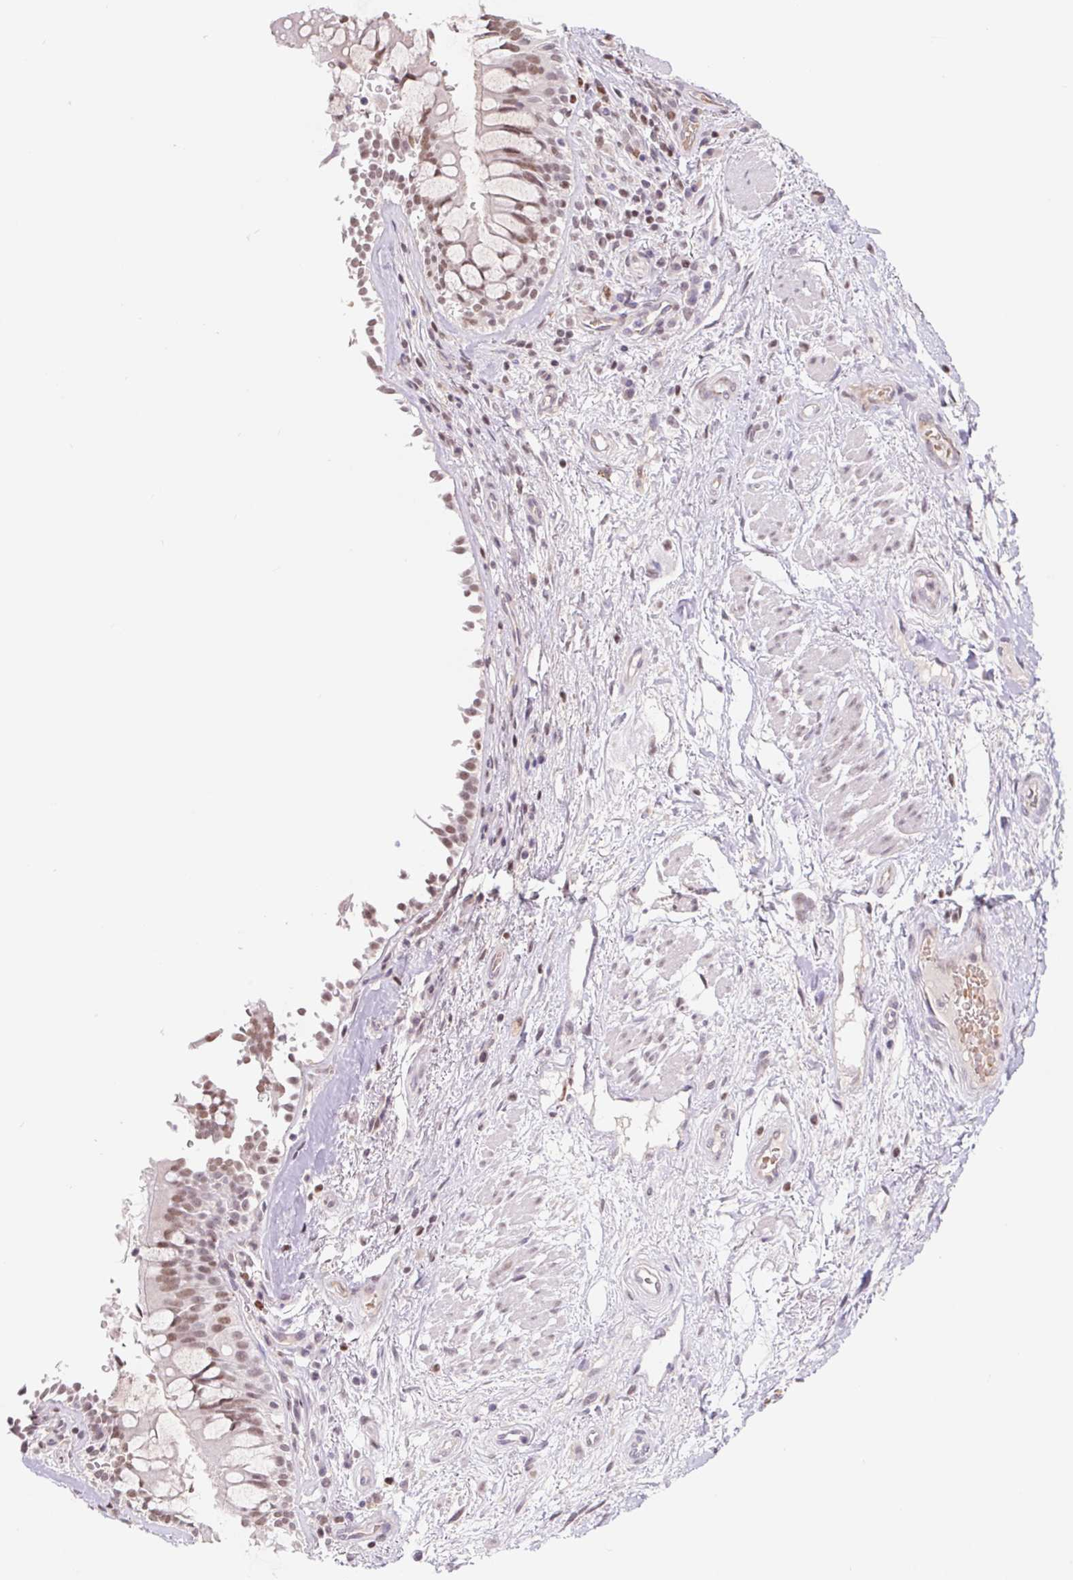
{"staining": {"intensity": "negative", "quantity": "none", "location": "none"}, "tissue": "soft tissue", "cell_type": "Chondrocytes", "image_type": "normal", "snomed": [{"axis": "morphology", "description": "Normal tissue, NOS"}, {"axis": "topography", "description": "Cartilage tissue"}, {"axis": "topography", "description": "Bronchus"}], "caption": "Human soft tissue stained for a protein using immunohistochemistry reveals no staining in chondrocytes.", "gene": "TRERF1", "patient": {"sex": "male", "age": 64}}